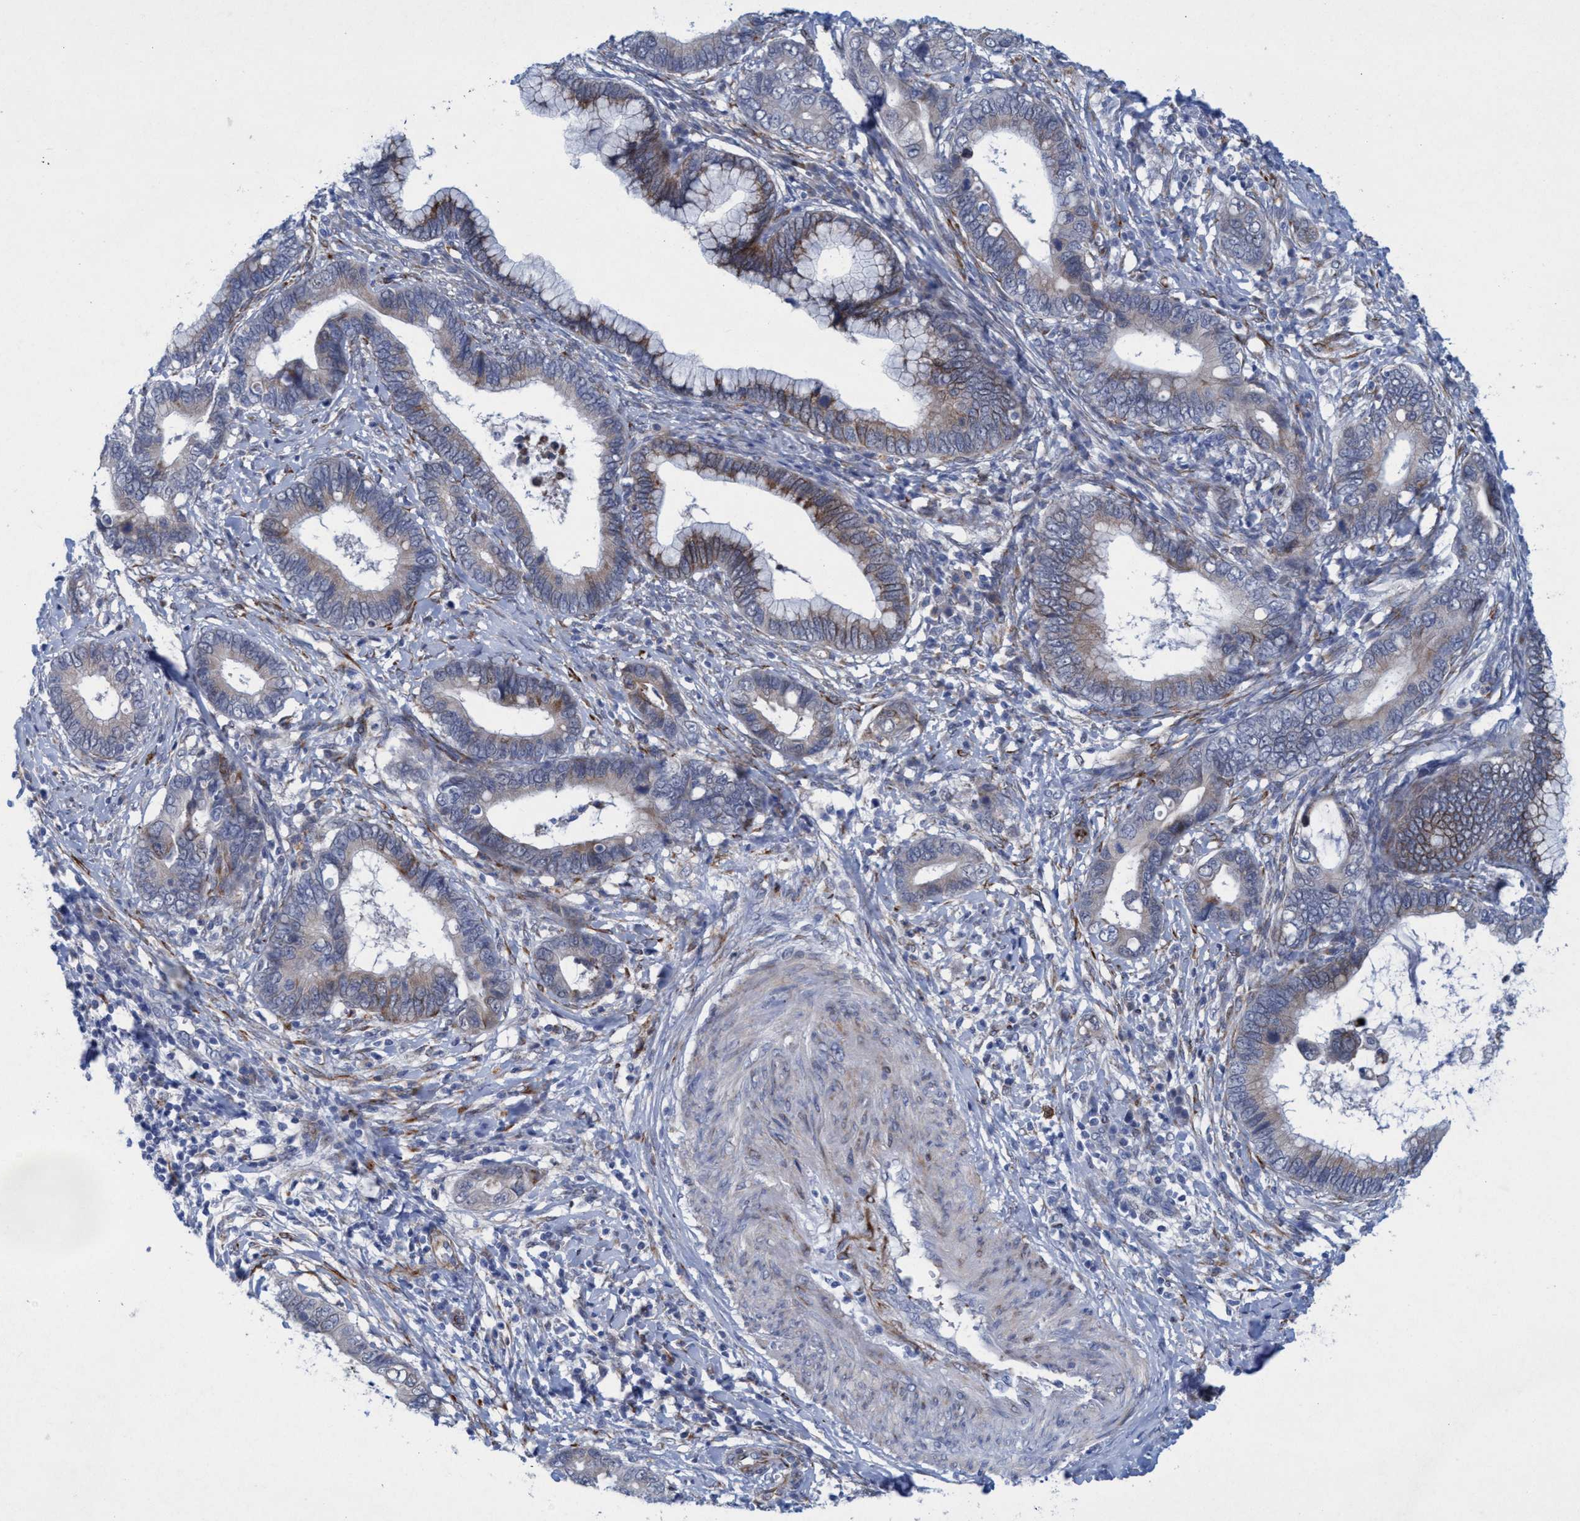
{"staining": {"intensity": "moderate", "quantity": "<25%", "location": "cytoplasmic/membranous"}, "tissue": "cervical cancer", "cell_type": "Tumor cells", "image_type": "cancer", "snomed": [{"axis": "morphology", "description": "Adenocarcinoma, NOS"}, {"axis": "topography", "description": "Cervix"}], "caption": "Cervical adenocarcinoma stained with a protein marker demonstrates moderate staining in tumor cells.", "gene": "SLC43A2", "patient": {"sex": "female", "age": 44}}